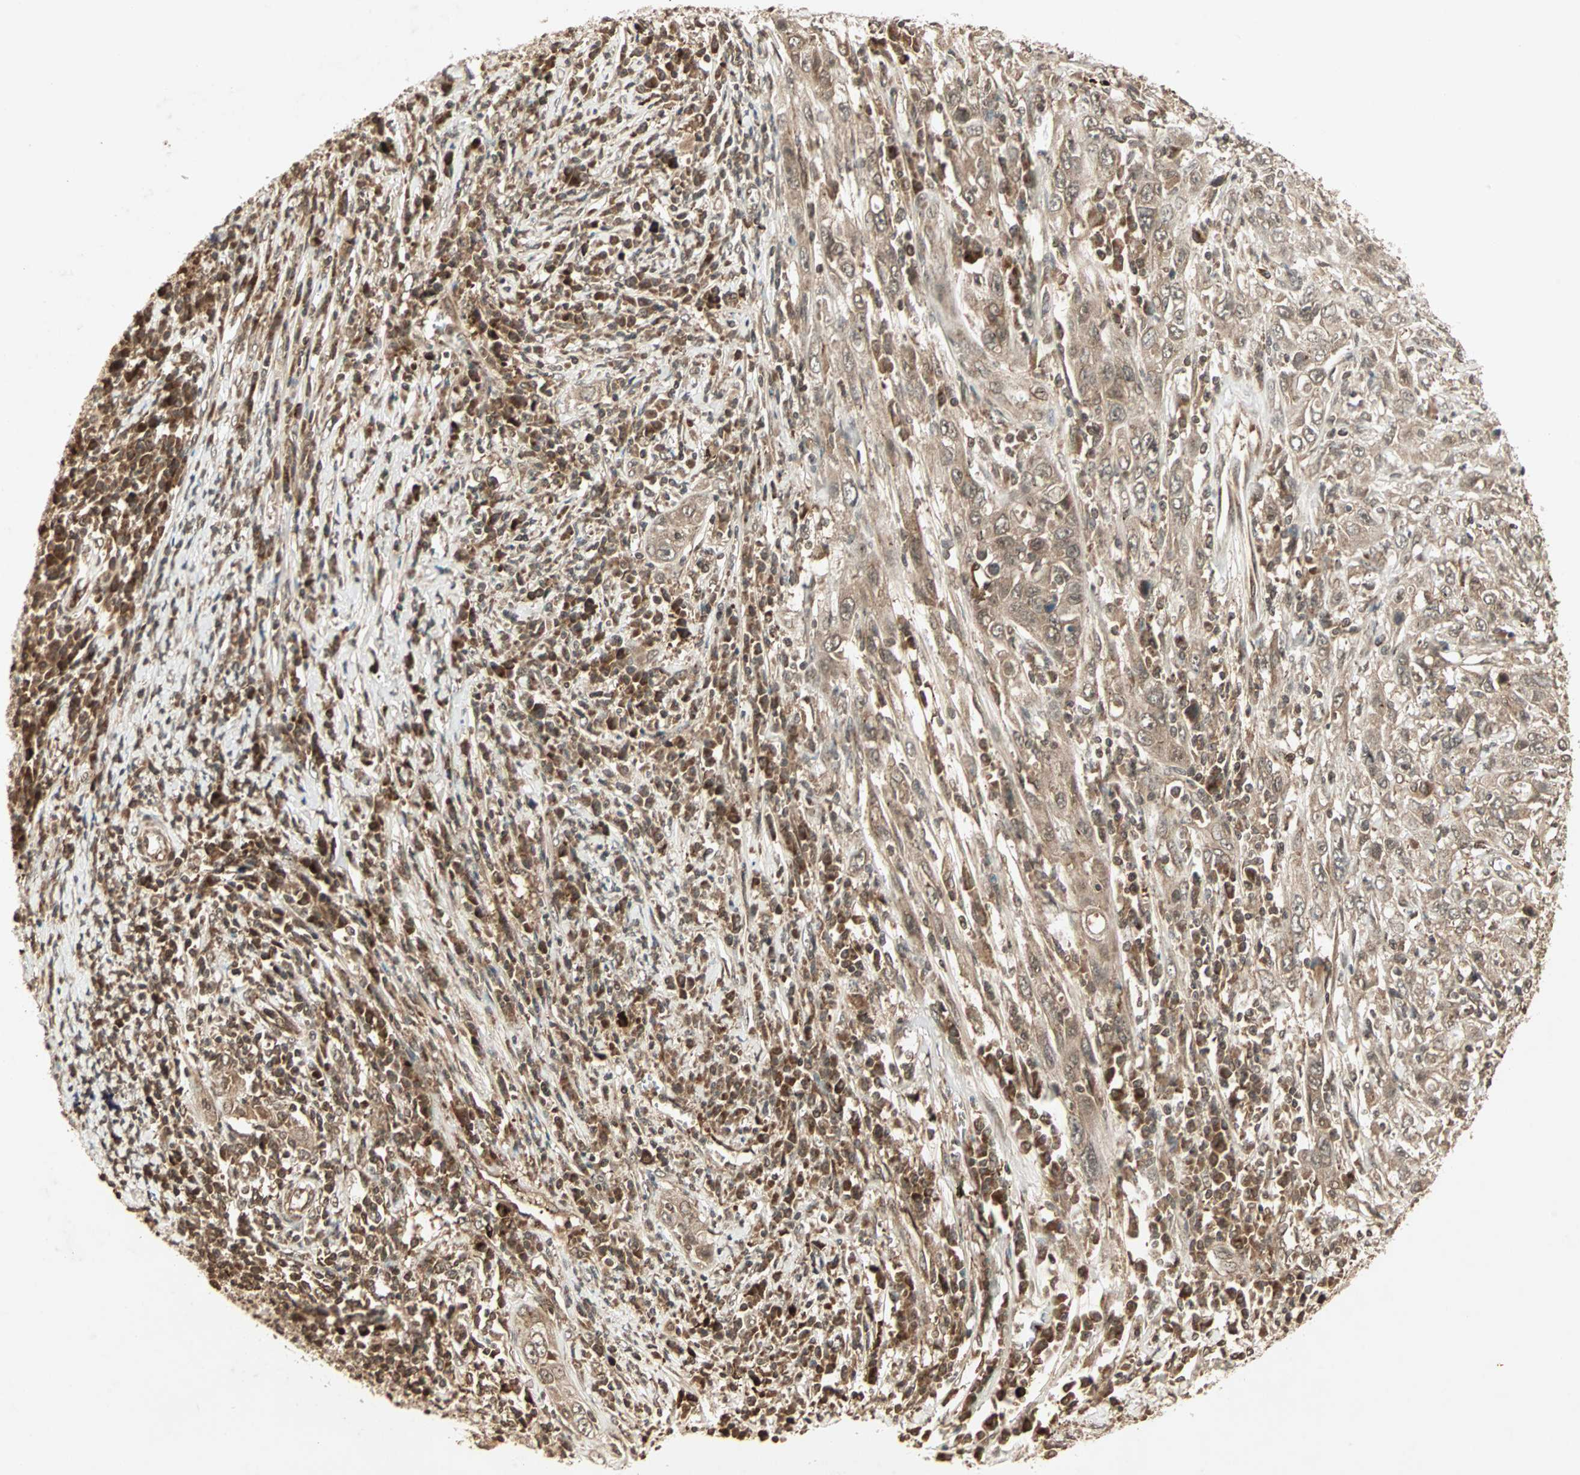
{"staining": {"intensity": "moderate", "quantity": ">75%", "location": "cytoplasmic/membranous"}, "tissue": "cervical cancer", "cell_type": "Tumor cells", "image_type": "cancer", "snomed": [{"axis": "morphology", "description": "Squamous cell carcinoma, NOS"}, {"axis": "topography", "description": "Cervix"}], "caption": "Immunohistochemistry staining of squamous cell carcinoma (cervical), which shows medium levels of moderate cytoplasmic/membranous staining in about >75% of tumor cells indicating moderate cytoplasmic/membranous protein positivity. The staining was performed using DAB (3,3'-diaminobenzidine) (brown) for protein detection and nuclei were counterstained in hematoxylin (blue).", "gene": "RFFL", "patient": {"sex": "female", "age": 46}}